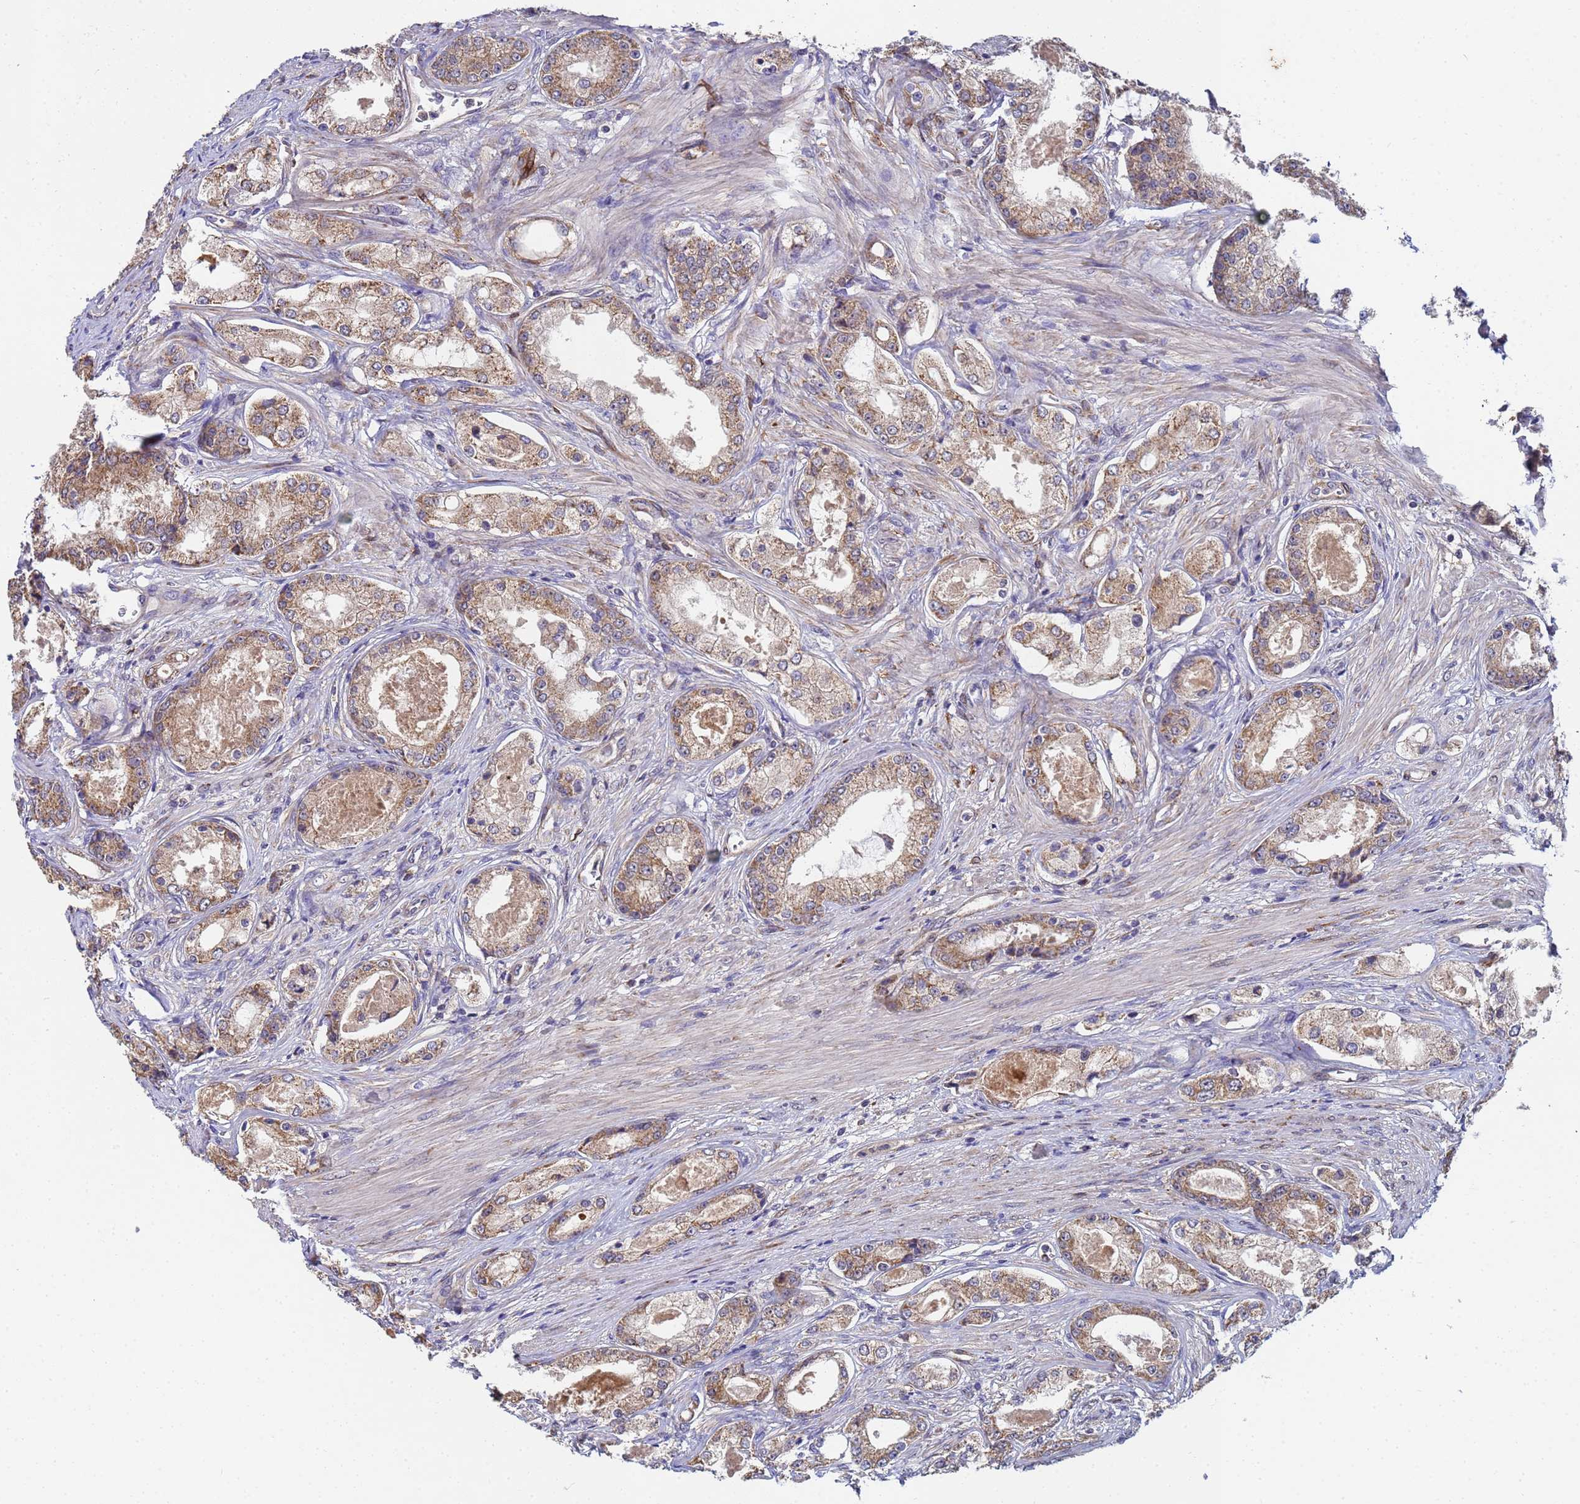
{"staining": {"intensity": "moderate", "quantity": ">75%", "location": "cytoplasmic/membranous"}, "tissue": "prostate cancer", "cell_type": "Tumor cells", "image_type": "cancer", "snomed": [{"axis": "morphology", "description": "Adenocarcinoma, Low grade"}, {"axis": "topography", "description": "Prostate"}], "caption": "Moderate cytoplasmic/membranous protein staining is seen in about >75% of tumor cells in prostate adenocarcinoma (low-grade). The staining was performed using DAB (3,3'-diaminobenzidine), with brown indicating positive protein expression. Nuclei are stained blue with hematoxylin.", "gene": "C5orf34", "patient": {"sex": "male", "age": 68}}